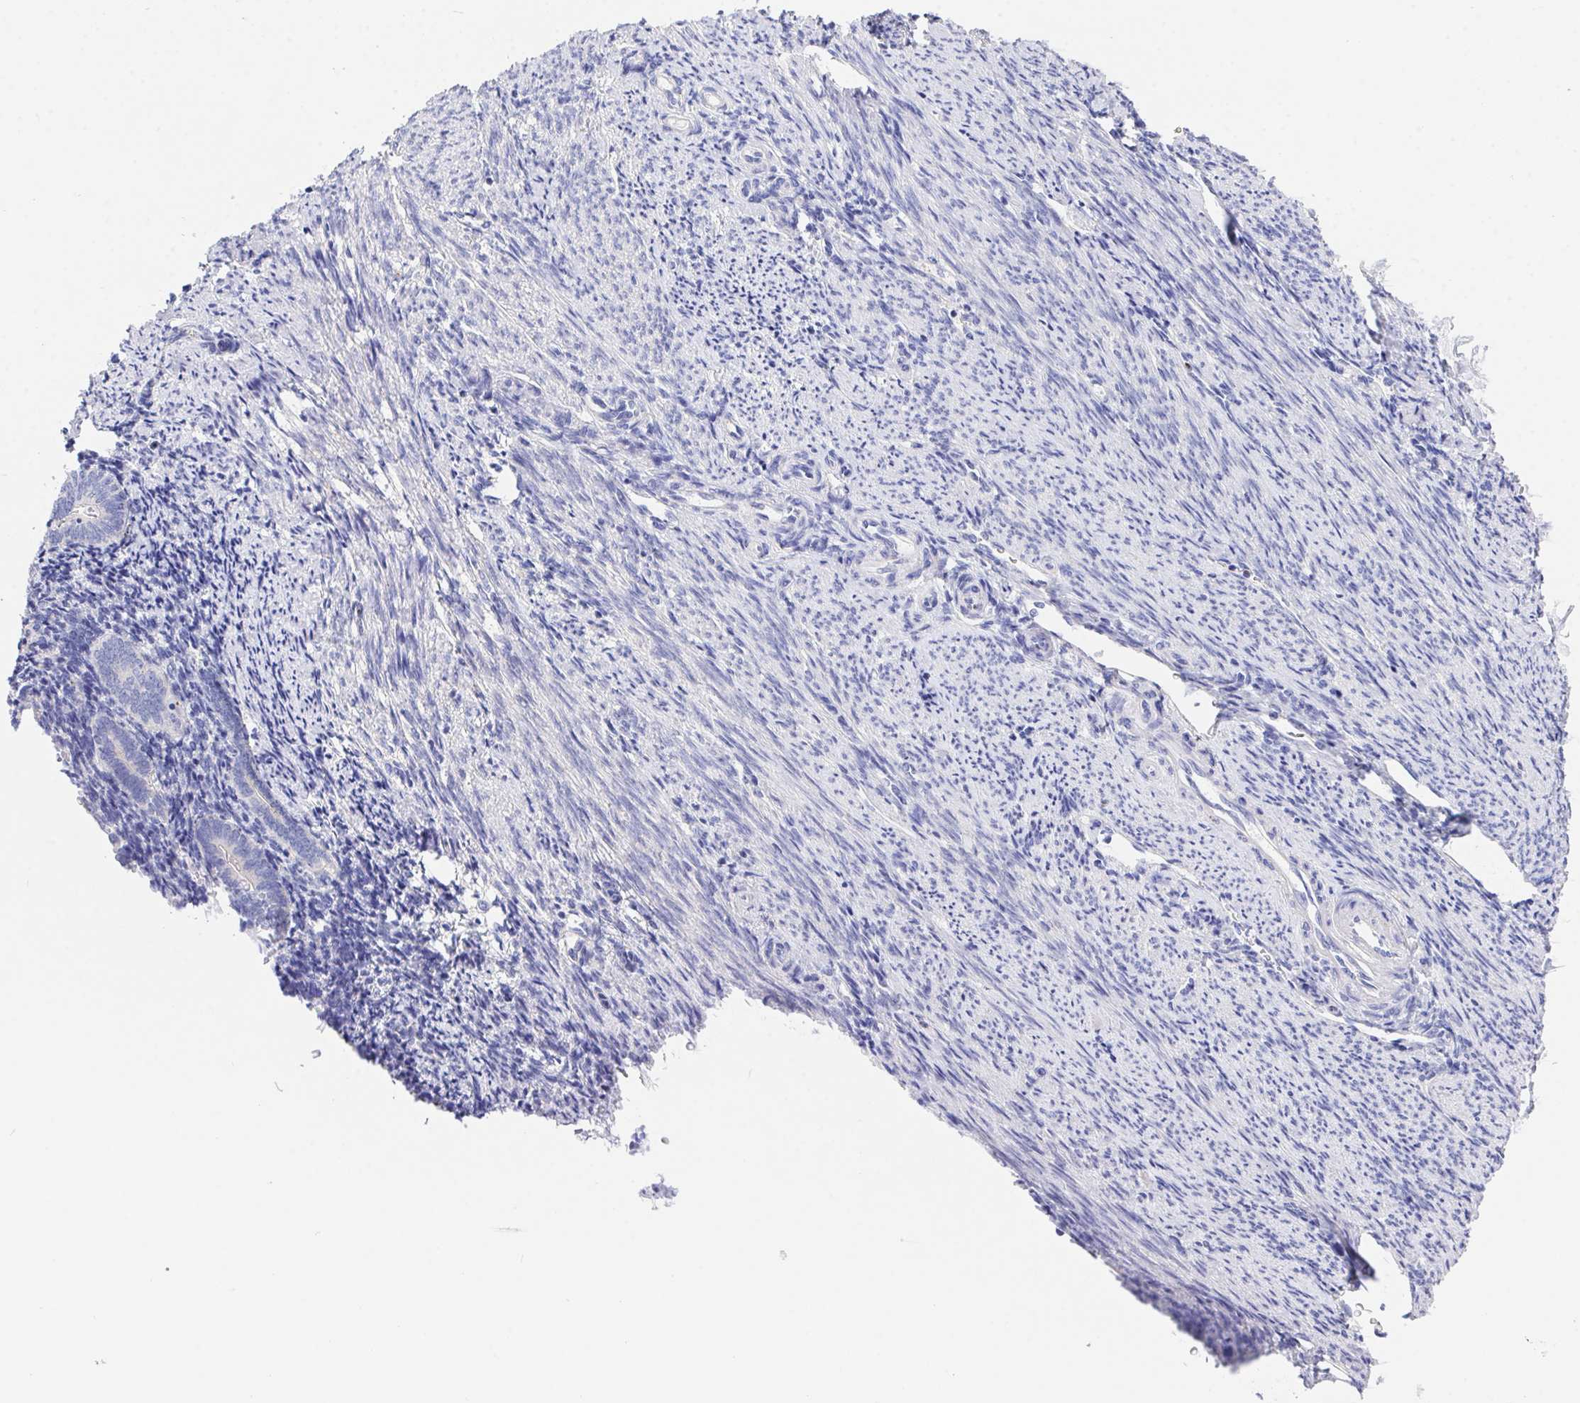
{"staining": {"intensity": "negative", "quantity": "none", "location": "none"}, "tissue": "endometrium", "cell_type": "Cells in endometrial stroma", "image_type": "normal", "snomed": [{"axis": "morphology", "description": "Normal tissue, NOS"}, {"axis": "topography", "description": "Endometrium"}], "caption": "Immunohistochemical staining of unremarkable endometrium demonstrates no significant expression in cells in endometrial stroma.", "gene": "PRG3", "patient": {"sex": "female", "age": 57}}